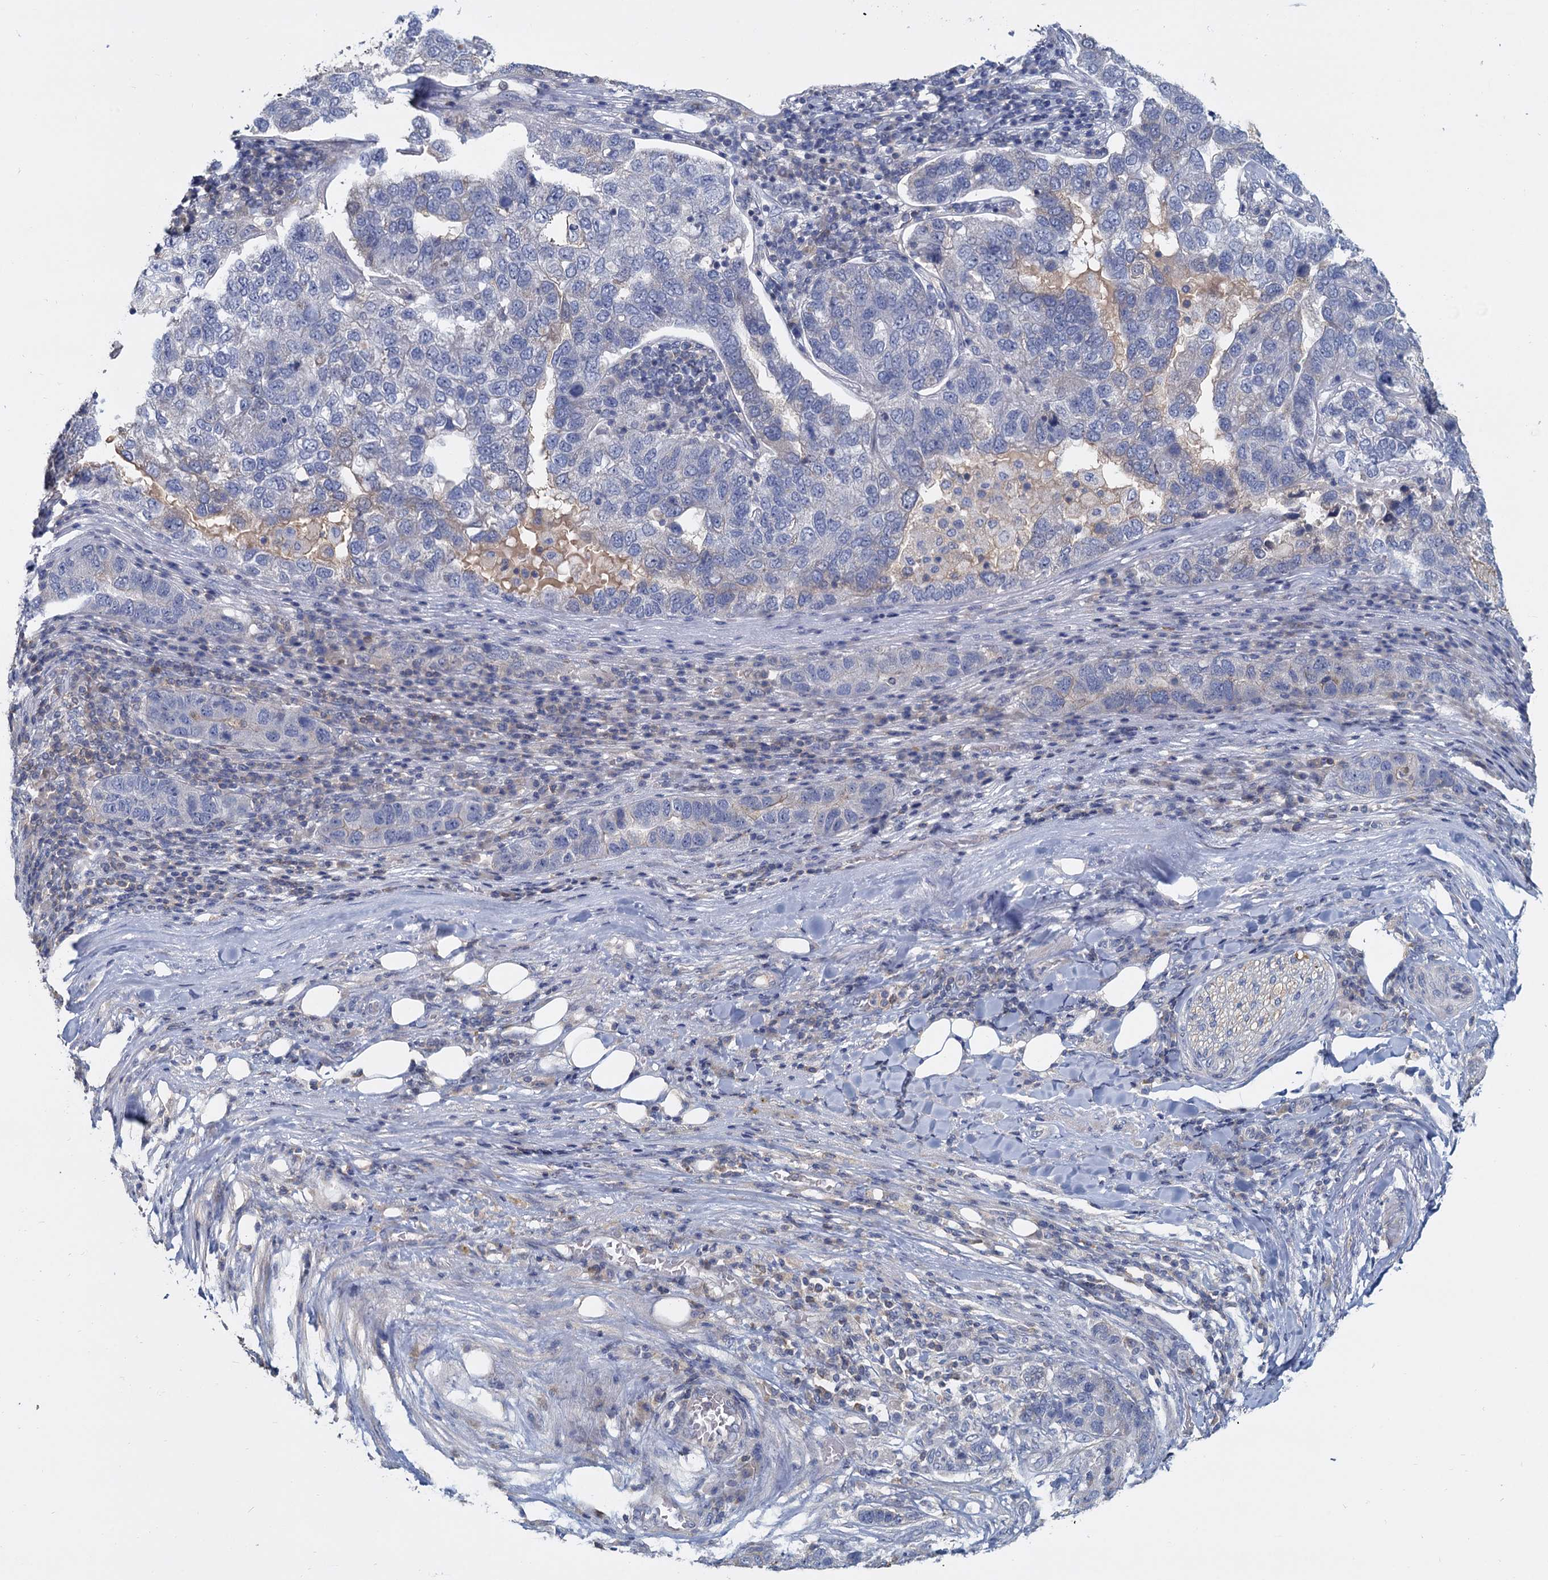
{"staining": {"intensity": "negative", "quantity": "none", "location": "none"}, "tissue": "pancreatic cancer", "cell_type": "Tumor cells", "image_type": "cancer", "snomed": [{"axis": "morphology", "description": "Adenocarcinoma, NOS"}, {"axis": "topography", "description": "Pancreas"}], "caption": "Tumor cells show no significant staining in pancreatic cancer (adenocarcinoma).", "gene": "ACSM3", "patient": {"sex": "female", "age": 61}}